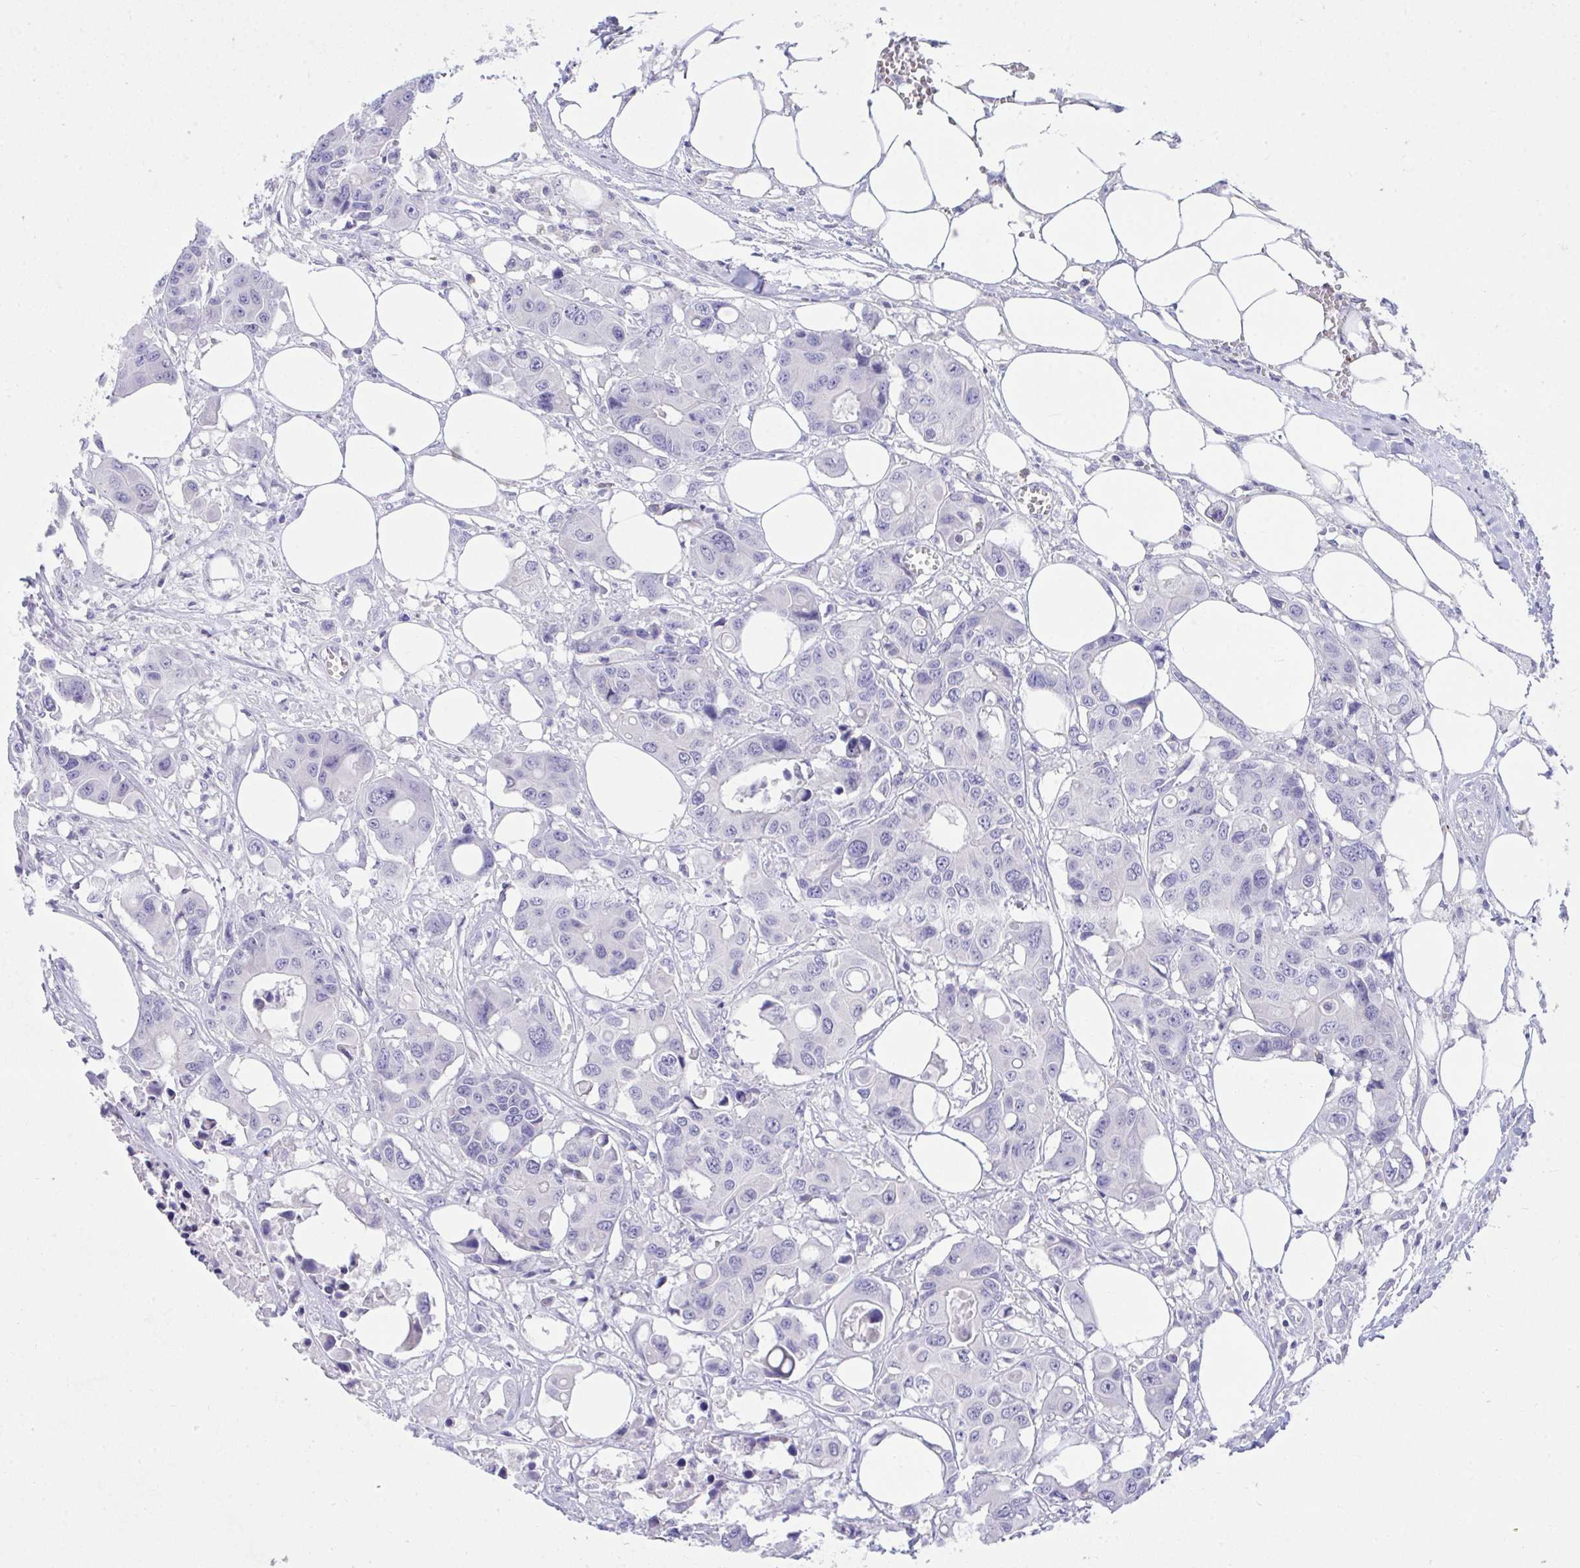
{"staining": {"intensity": "negative", "quantity": "none", "location": "none"}, "tissue": "colorectal cancer", "cell_type": "Tumor cells", "image_type": "cancer", "snomed": [{"axis": "morphology", "description": "Adenocarcinoma, NOS"}, {"axis": "topography", "description": "Colon"}], "caption": "The histopathology image displays no significant positivity in tumor cells of adenocarcinoma (colorectal).", "gene": "PLEKHH1", "patient": {"sex": "male", "age": 77}}